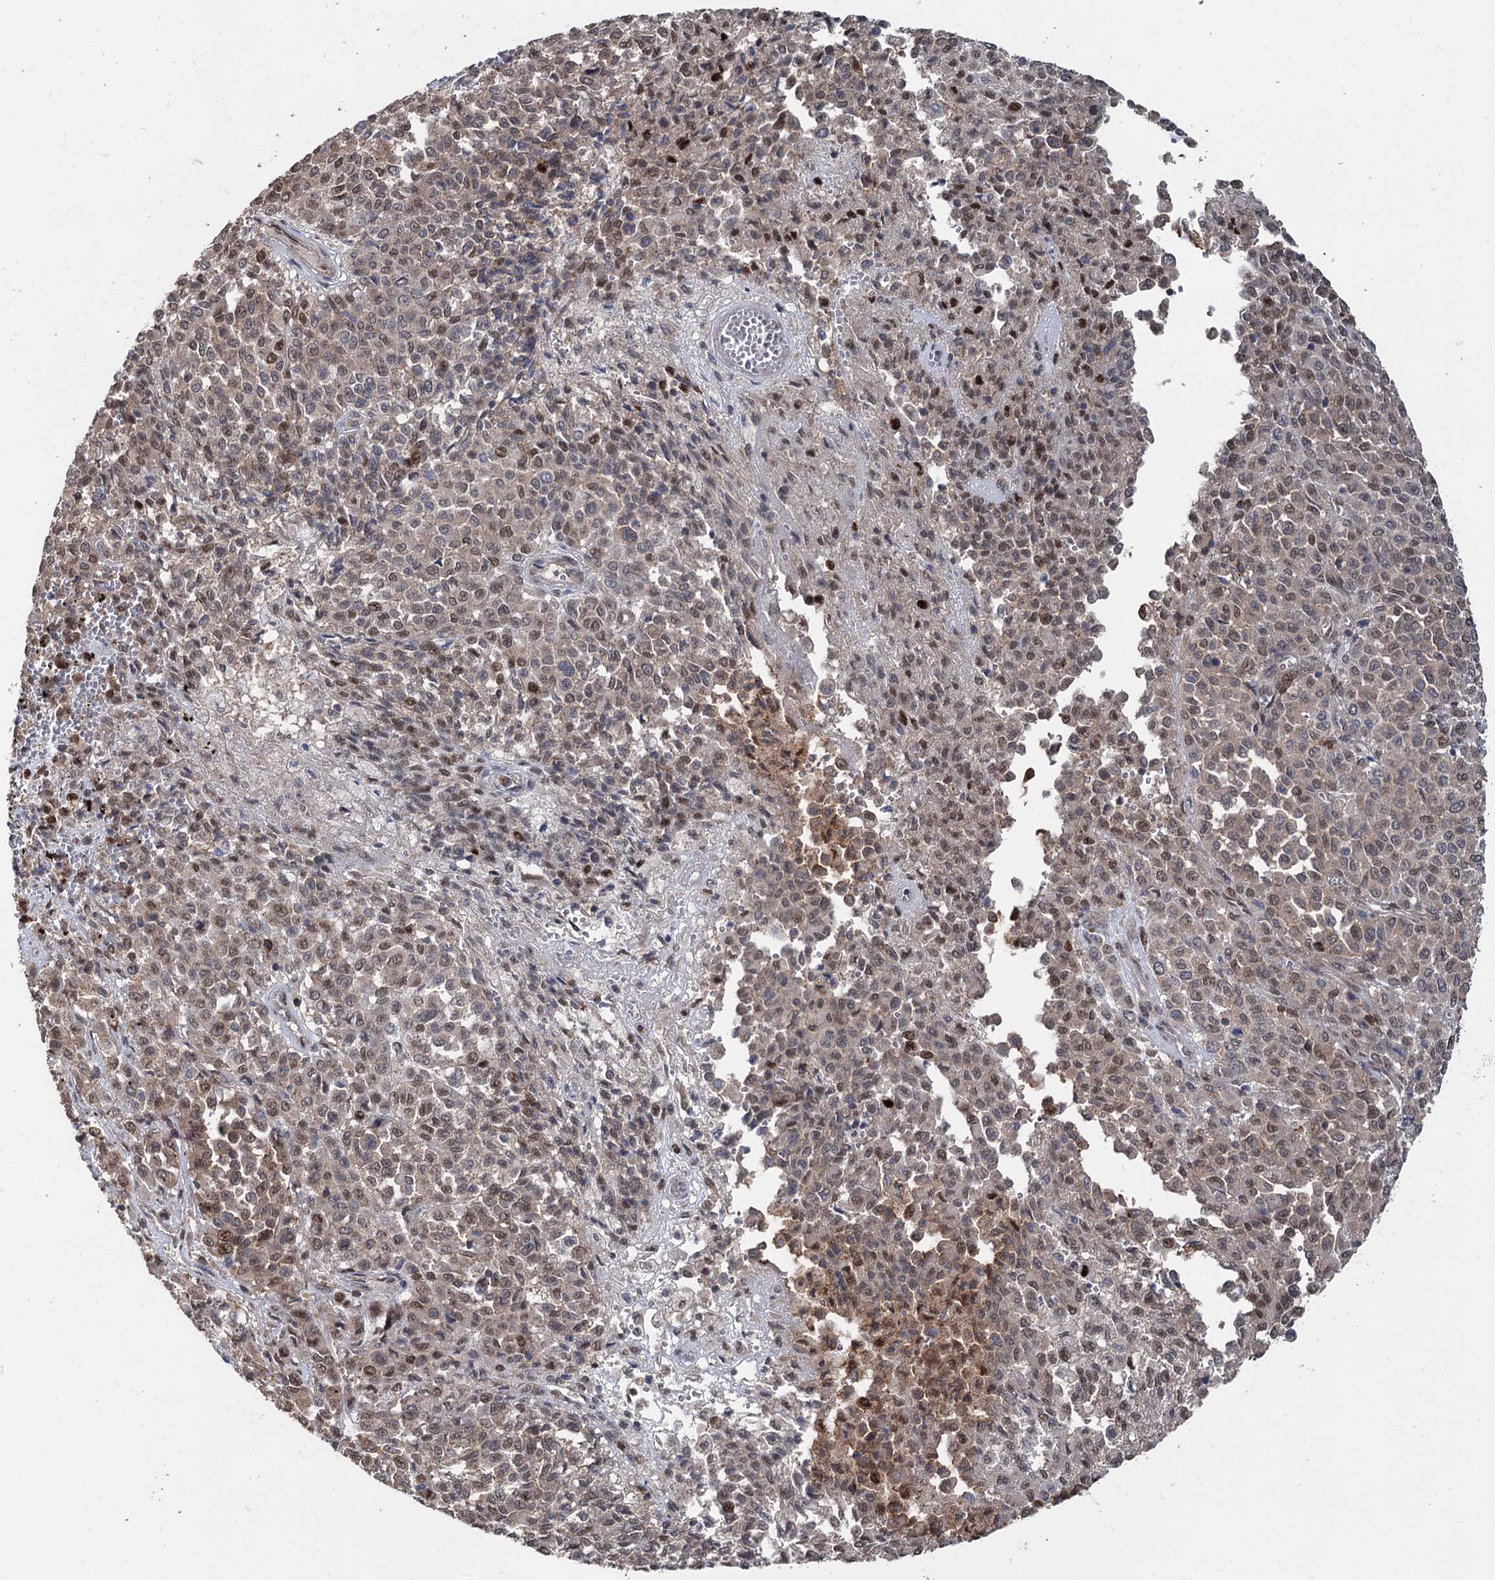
{"staining": {"intensity": "moderate", "quantity": ">75%", "location": "cytoplasmic/membranous,nuclear"}, "tissue": "melanoma", "cell_type": "Tumor cells", "image_type": "cancer", "snomed": [{"axis": "morphology", "description": "Malignant melanoma, Metastatic site"}, {"axis": "topography", "description": "Pancreas"}], "caption": "Melanoma stained for a protein (brown) demonstrates moderate cytoplasmic/membranous and nuclear positive expression in approximately >75% of tumor cells.", "gene": "STX6", "patient": {"sex": "female", "age": 30}}